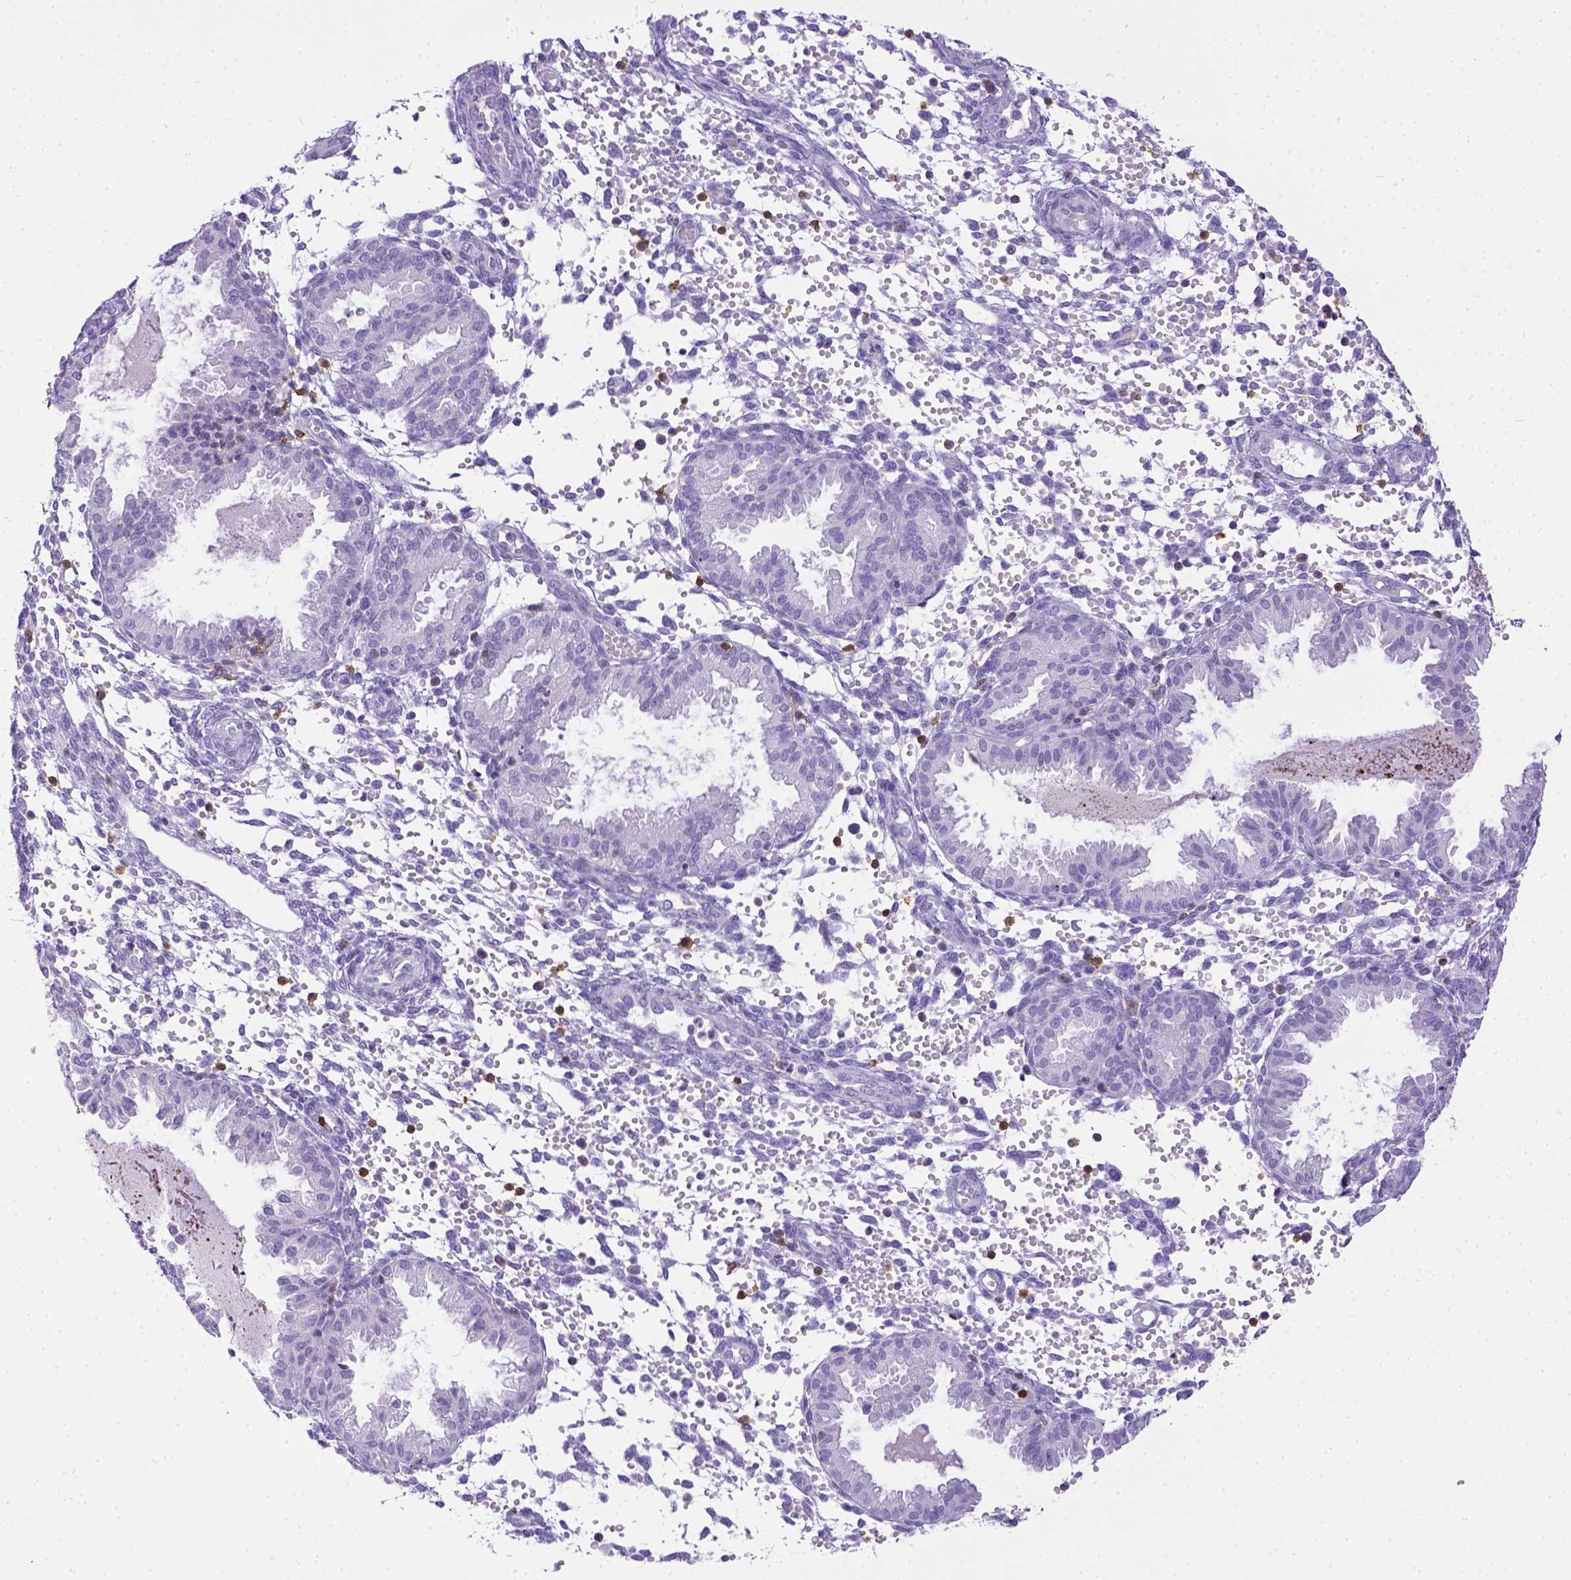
{"staining": {"intensity": "negative", "quantity": "none", "location": "none"}, "tissue": "endometrium", "cell_type": "Cells in endometrial stroma", "image_type": "normal", "snomed": [{"axis": "morphology", "description": "Normal tissue, NOS"}, {"axis": "topography", "description": "Endometrium"}], "caption": "The immunohistochemistry photomicrograph has no significant staining in cells in endometrial stroma of endometrium. The staining is performed using DAB brown chromogen with nuclei counter-stained in using hematoxylin.", "gene": "CD3E", "patient": {"sex": "female", "age": 33}}